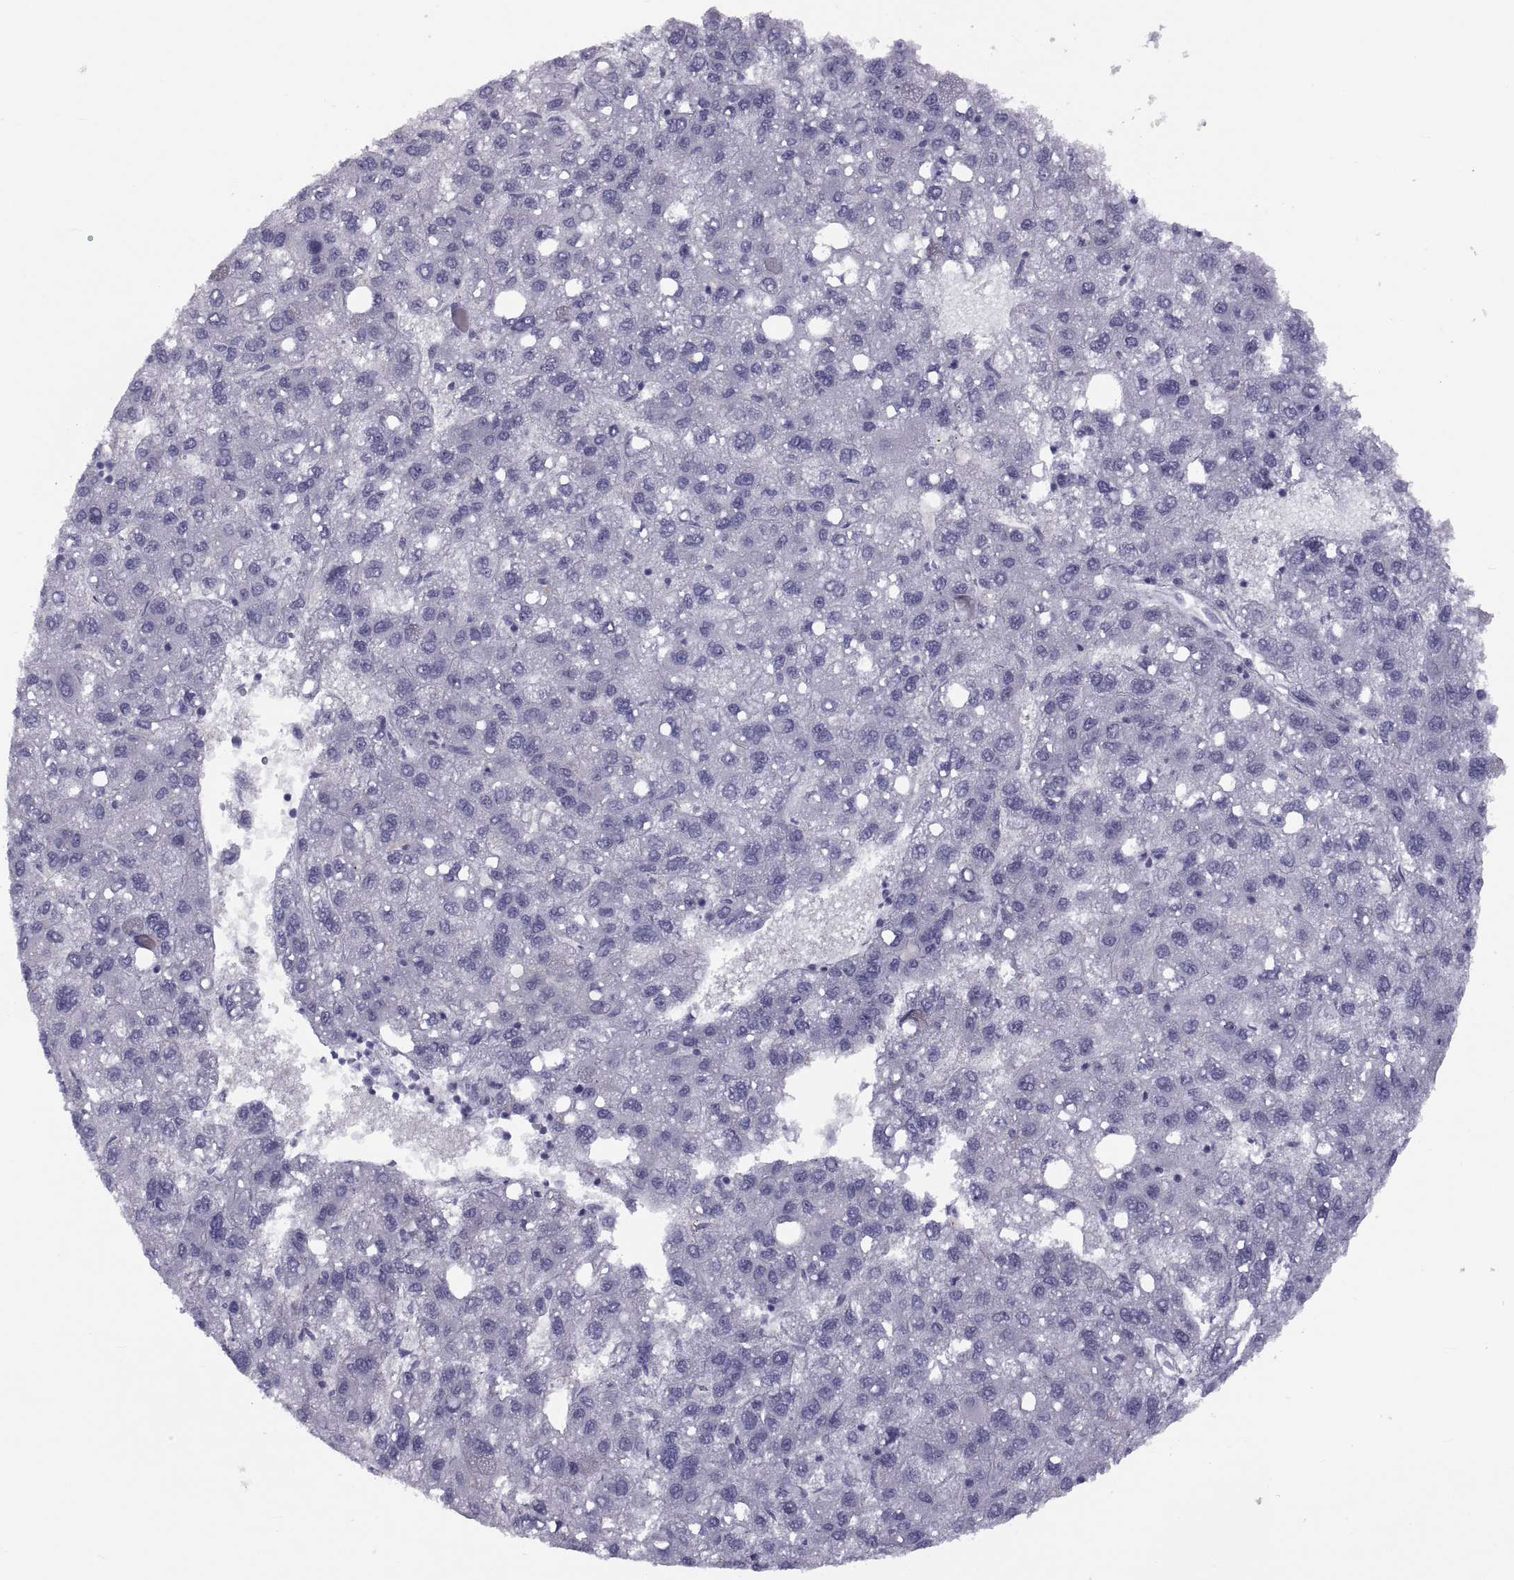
{"staining": {"intensity": "negative", "quantity": "none", "location": "none"}, "tissue": "liver cancer", "cell_type": "Tumor cells", "image_type": "cancer", "snomed": [{"axis": "morphology", "description": "Carcinoma, Hepatocellular, NOS"}, {"axis": "topography", "description": "Liver"}], "caption": "IHC of liver cancer (hepatocellular carcinoma) displays no staining in tumor cells.", "gene": "TMEM158", "patient": {"sex": "female", "age": 82}}